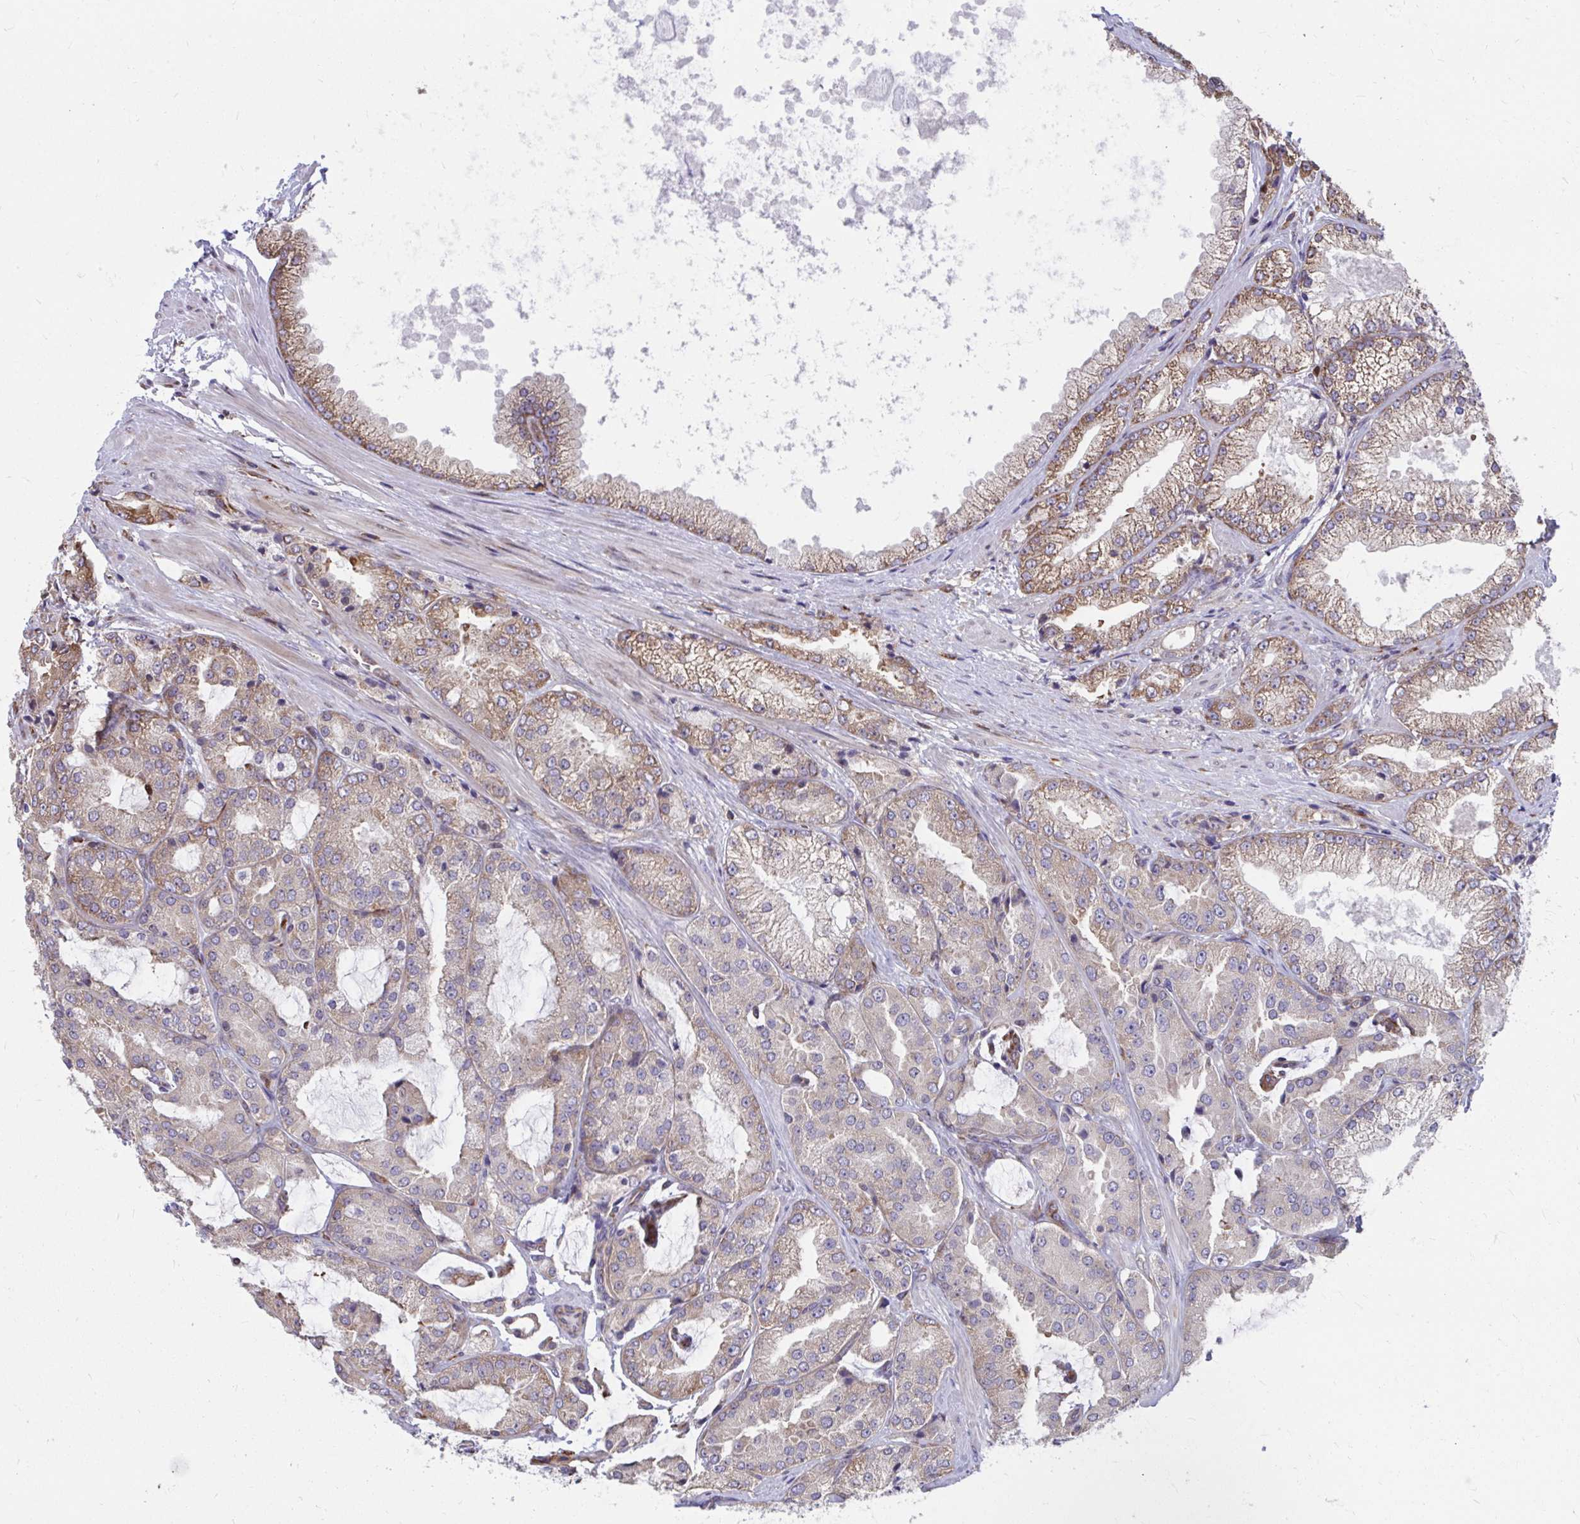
{"staining": {"intensity": "moderate", "quantity": "25%-75%", "location": "cytoplasmic/membranous"}, "tissue": "prostate cancer", "cell_type": "Tumor cells", "image_type": "cancer", "snomed": [{"axis": "morphology", "description": "Adenocarcinoma, High grade"}, {"axis": "topography", "description": "Prostate"}], "caption": "A brown stain labels moderate cytoplasmic/membranous expression of a protein in human prostate cancer tumor cells.", "gene": "ZNF778", "patient": {"sex": "male", "age": 68}}